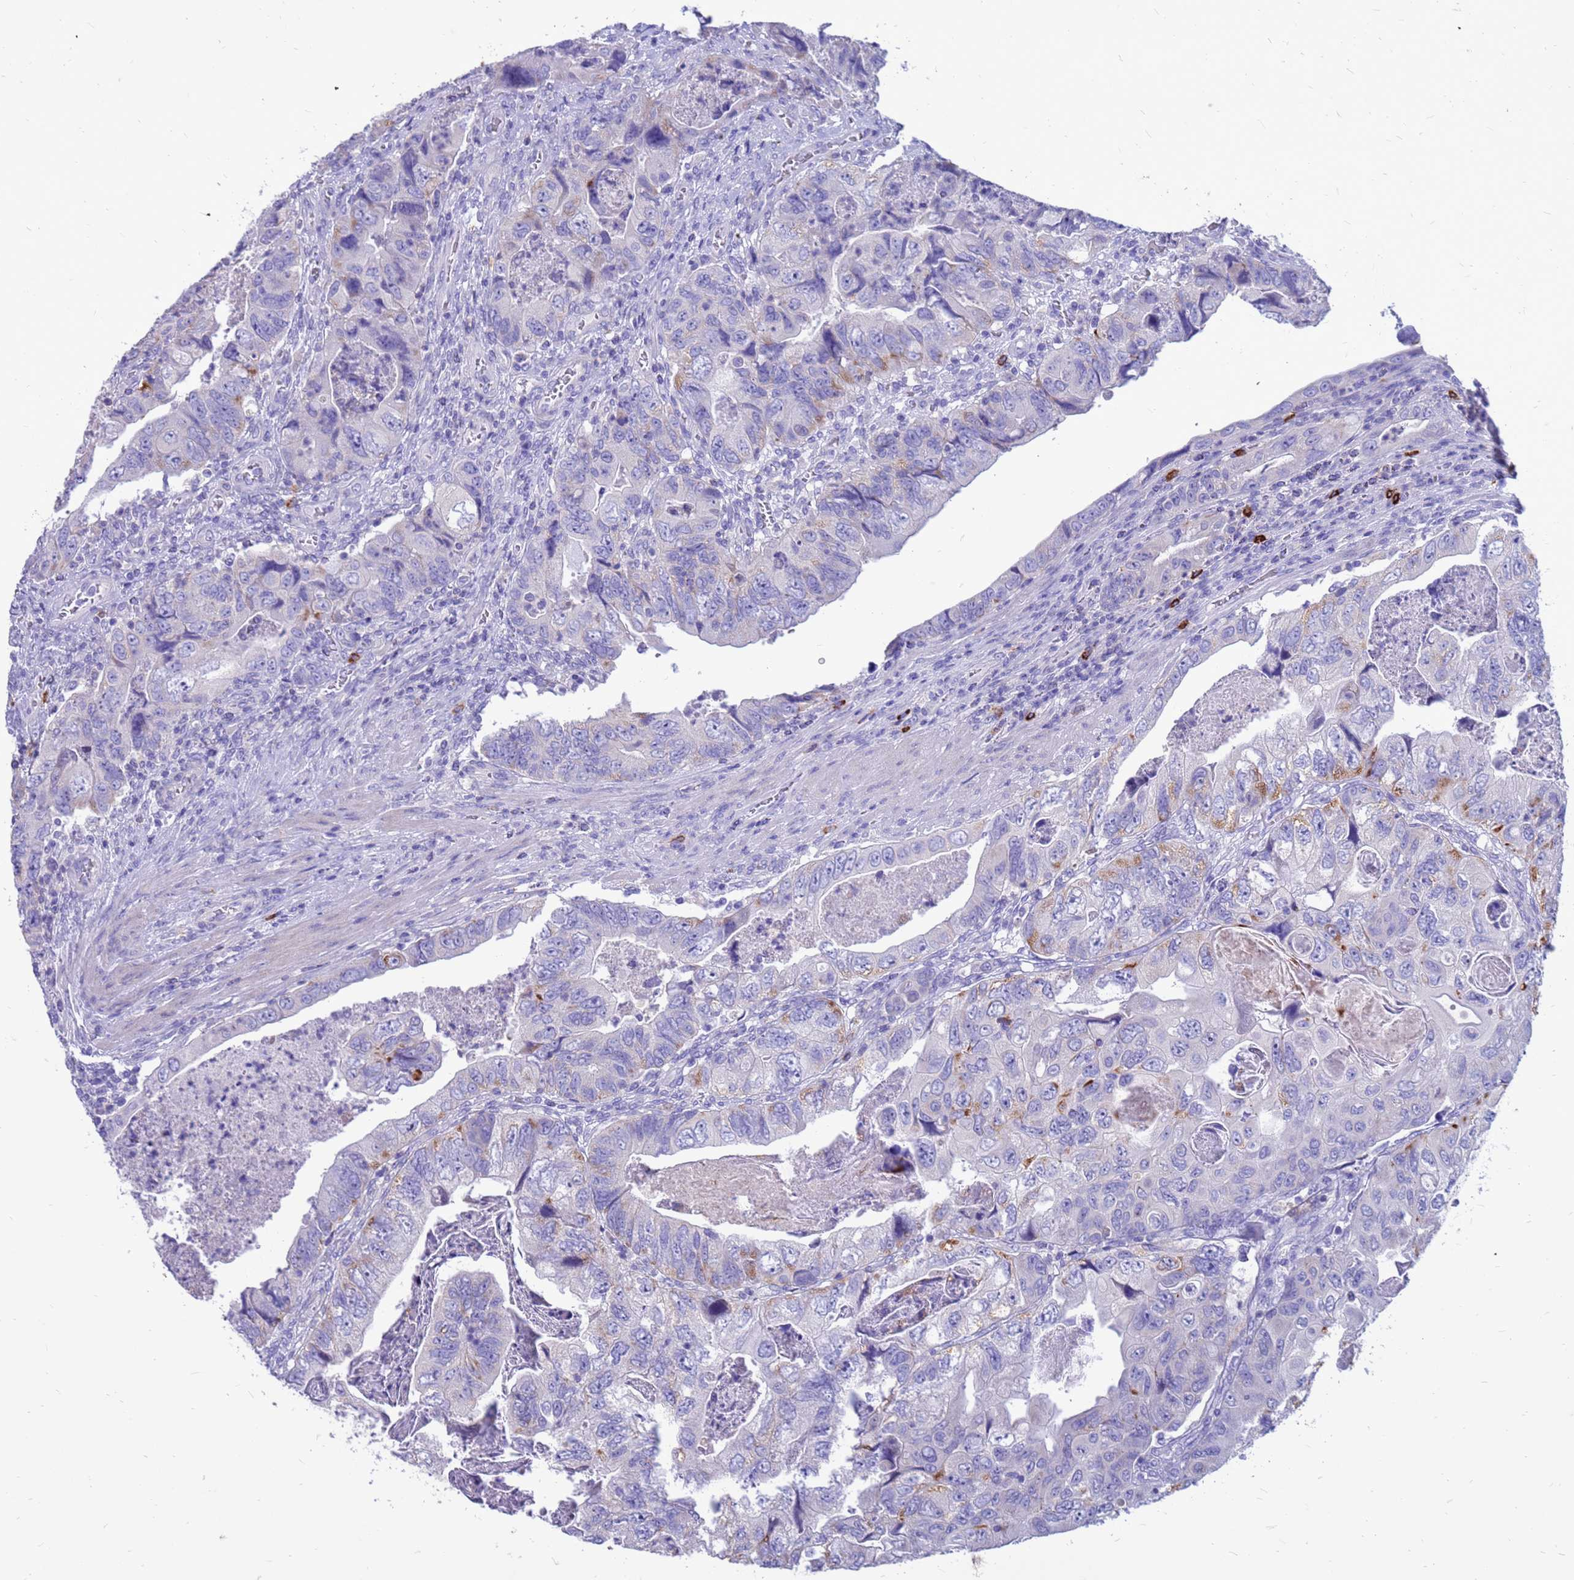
{"staining": {"intensity": "moderate", "quantity": "<25%", "location": "cytoplasmic/membranous"}, "tissue": "colorectal cancer", "cell_type": "Tumor cells", "image_type": "cancer", "snomed": [{"axis": "morphology", "description": "Adenocarcinoma, NOS"}, {"axis": "topography", "description": "Rectum"}], "caption": "Brown immunohistochemical staining in colorectal cancer (adenocarcinoma) demonstrates moderate cytoplasmic/membranous positivity in about <25% of tumor cells.", "gene": "PDE10A", "patient": {"sex": "male", "age": 63}}